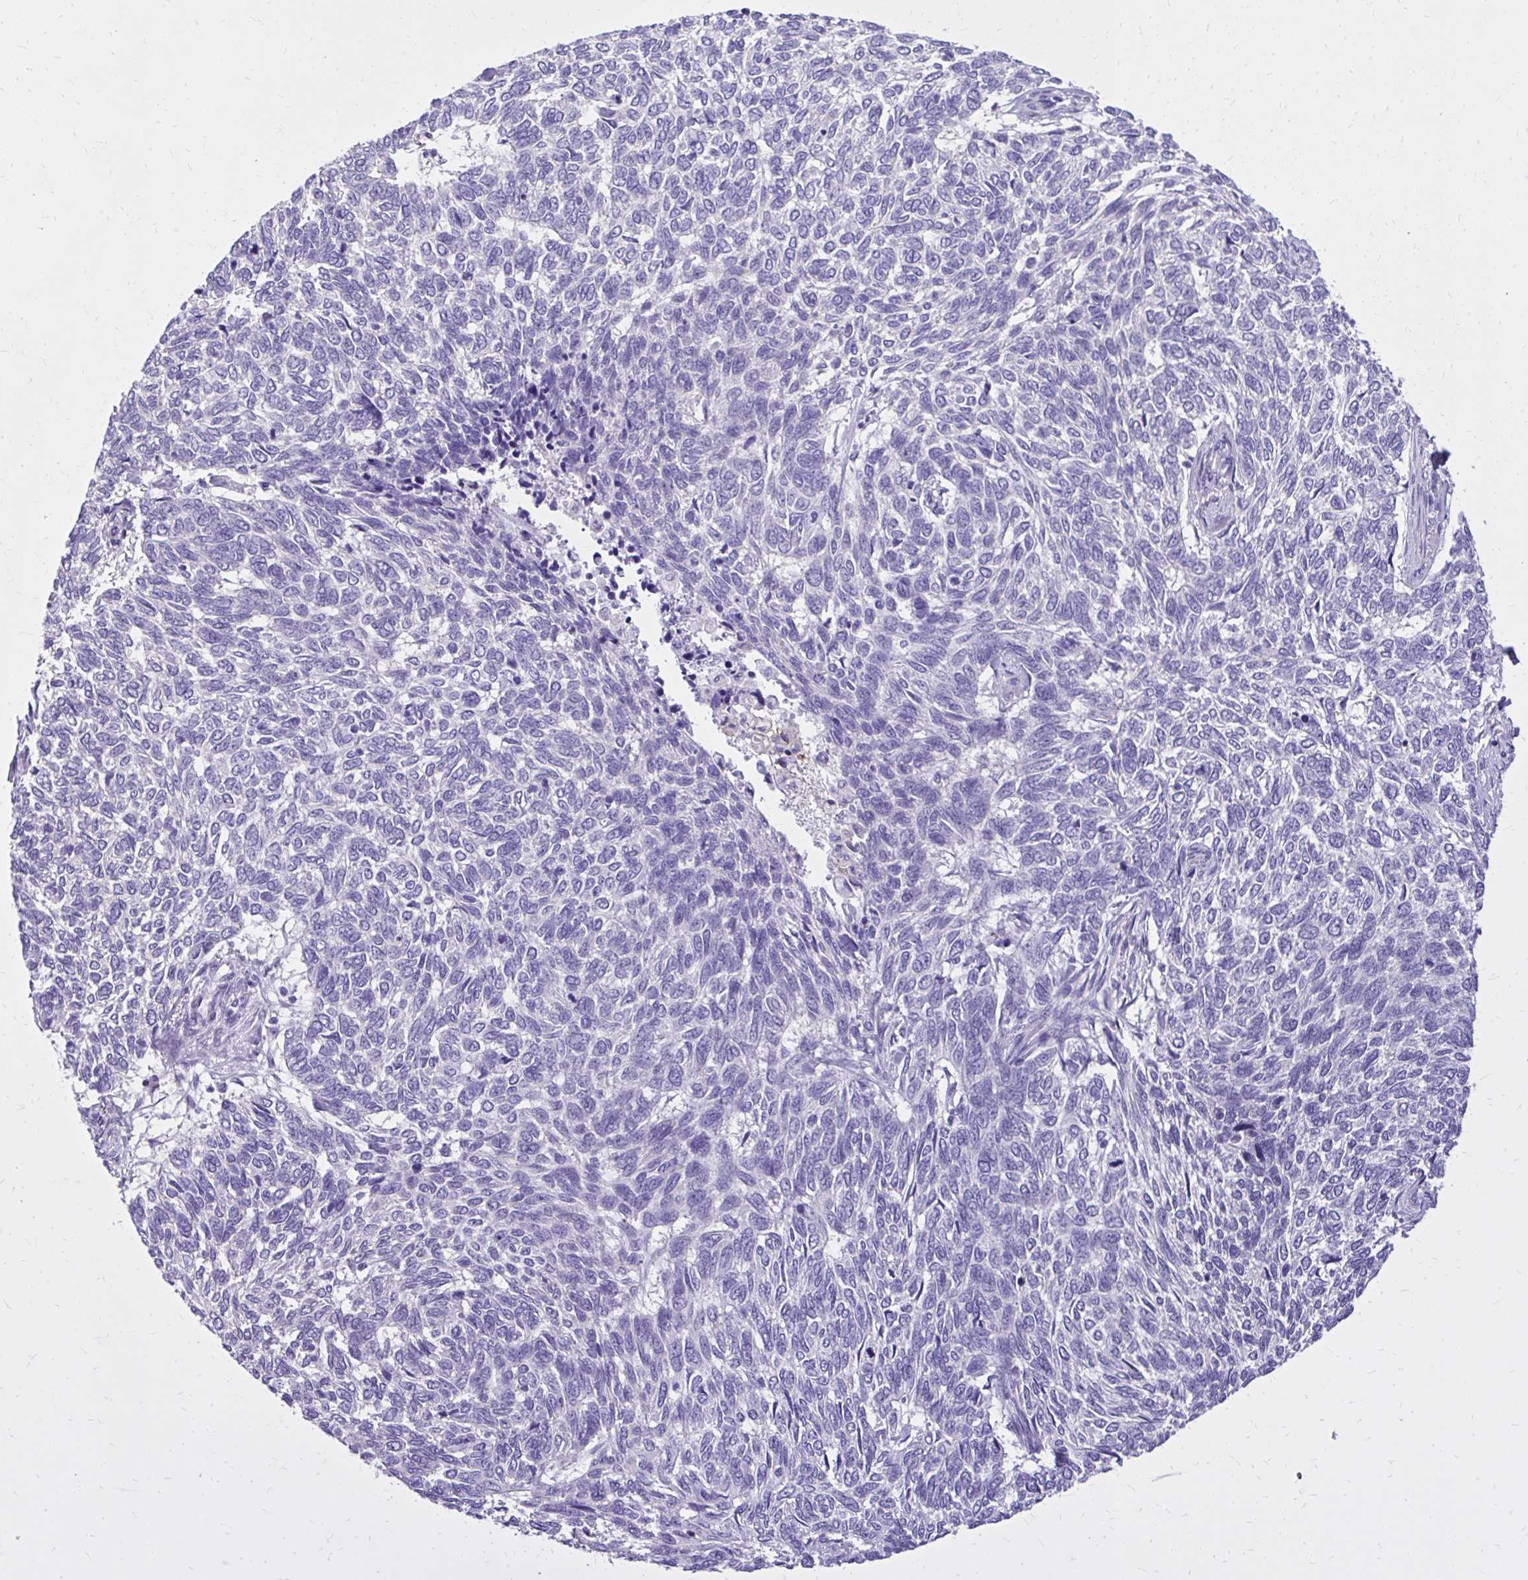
{"staining": {"intensity": "negative", "quantity": "none", "location": "none"}, "tissue": "skin cancer", "cell_type": "Tumor cells", "image_type": "cancer", "snomed": [{"axis": "morphology", "description": "Basal cell carcinoma"}, {"axis": "topography", "description": "Skin"}], "caption": "A micrograph of basal cell carcinoma (skin) stained for a protein exhibits no brown staining in tumor cells.", "gene": "RASL11B", "patient": {"sex": "female", "age": 65}}